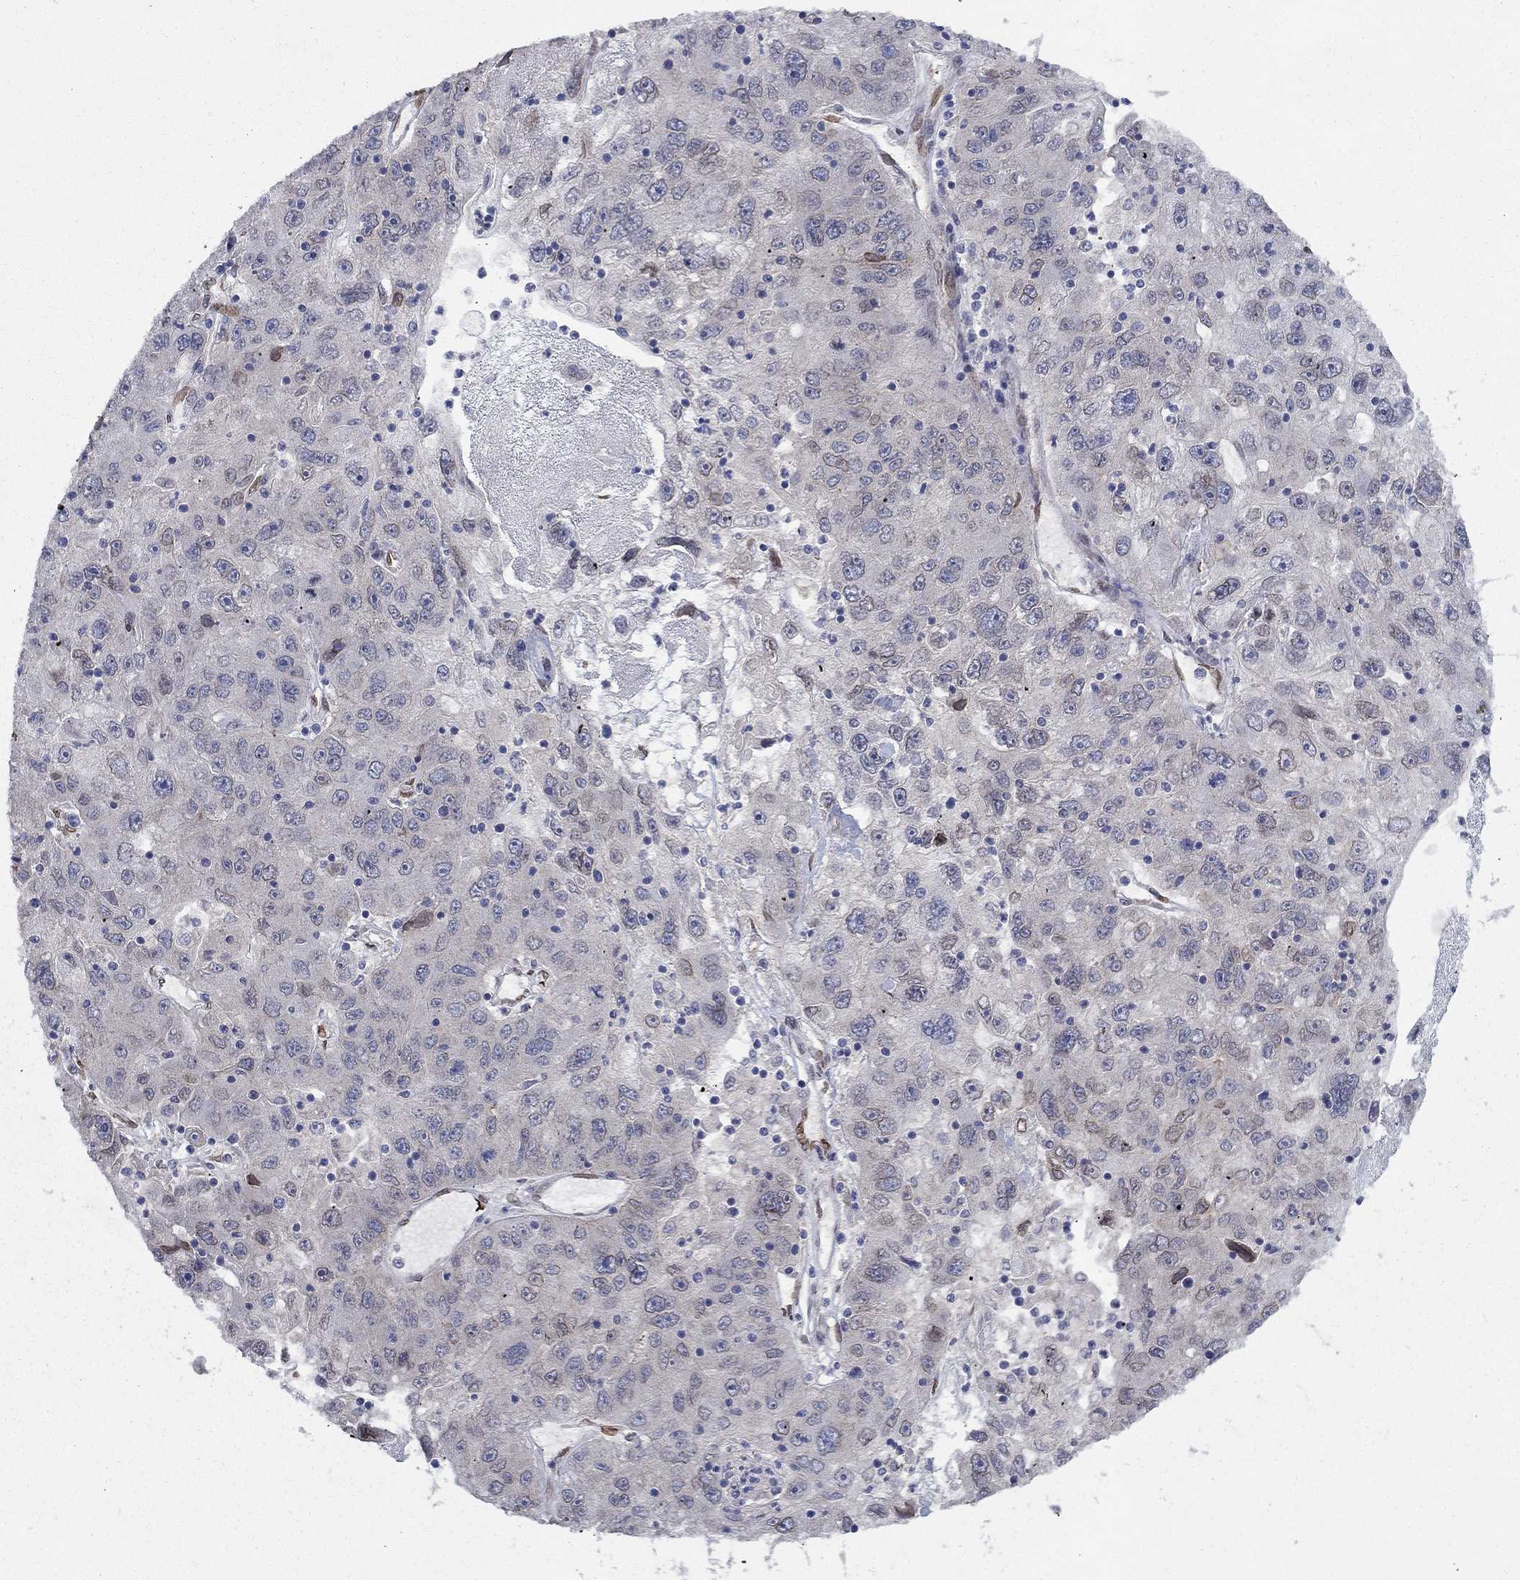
{"staining": {"intensity": "negative", "quantity": "none", "location": "none"}, "tissue": "stomach cancer", "cell_type": "Tumor cells", "image_type": "cancer", "snomed": [{"axis": "morphology", "description": "Adenocarcinoma, NOS"}, {"axis": "topography", "description": "Stomach"}], "caption": "The histopathology image reveals no staining of tumor cells in stomach cancer (adenocarcinoma).", "gene": "EMC9", "patient": {"sex": "male", "age": 56}}